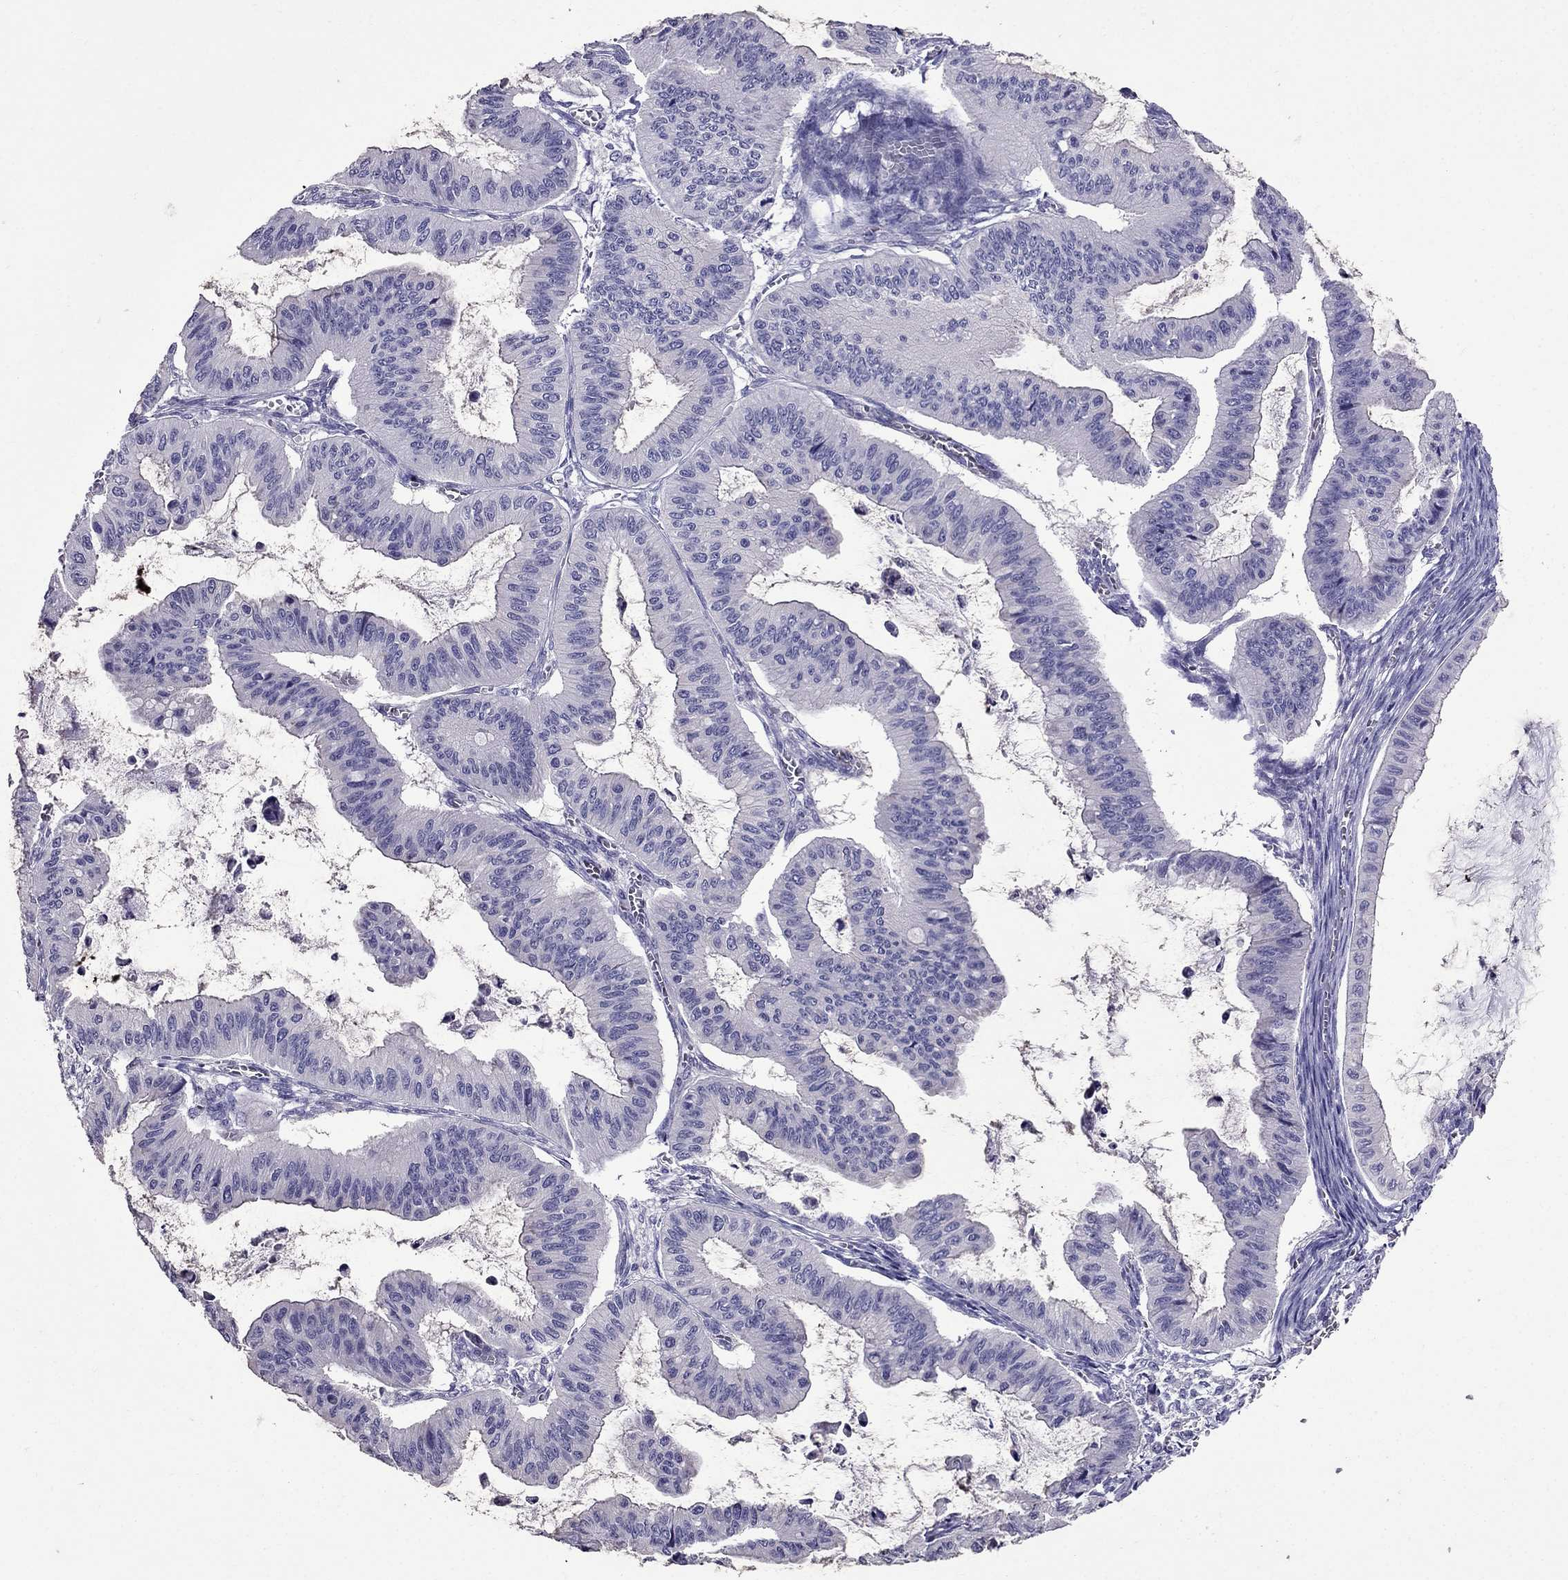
{"staining": {"intensity": "negative", "quantity": "none", "location": "none"}, "tissue": "ovarian cancer", "cell_type": "Tumor cells", "image_type": "cancer", "snomed": [{"axis": "morphology", "description": "Cystadenocarcinoma, mucinous, NOS"}, {"axis": "topography", "description": "Ovary"}], "caption": "Ovarian cancer (mucinous cystadenocarcinoma) stained for a protein using immunohistochemistry displays no expression tumor cells.", "gene": "OXCT2", "patient": {"sex": "female", "age": 72}}